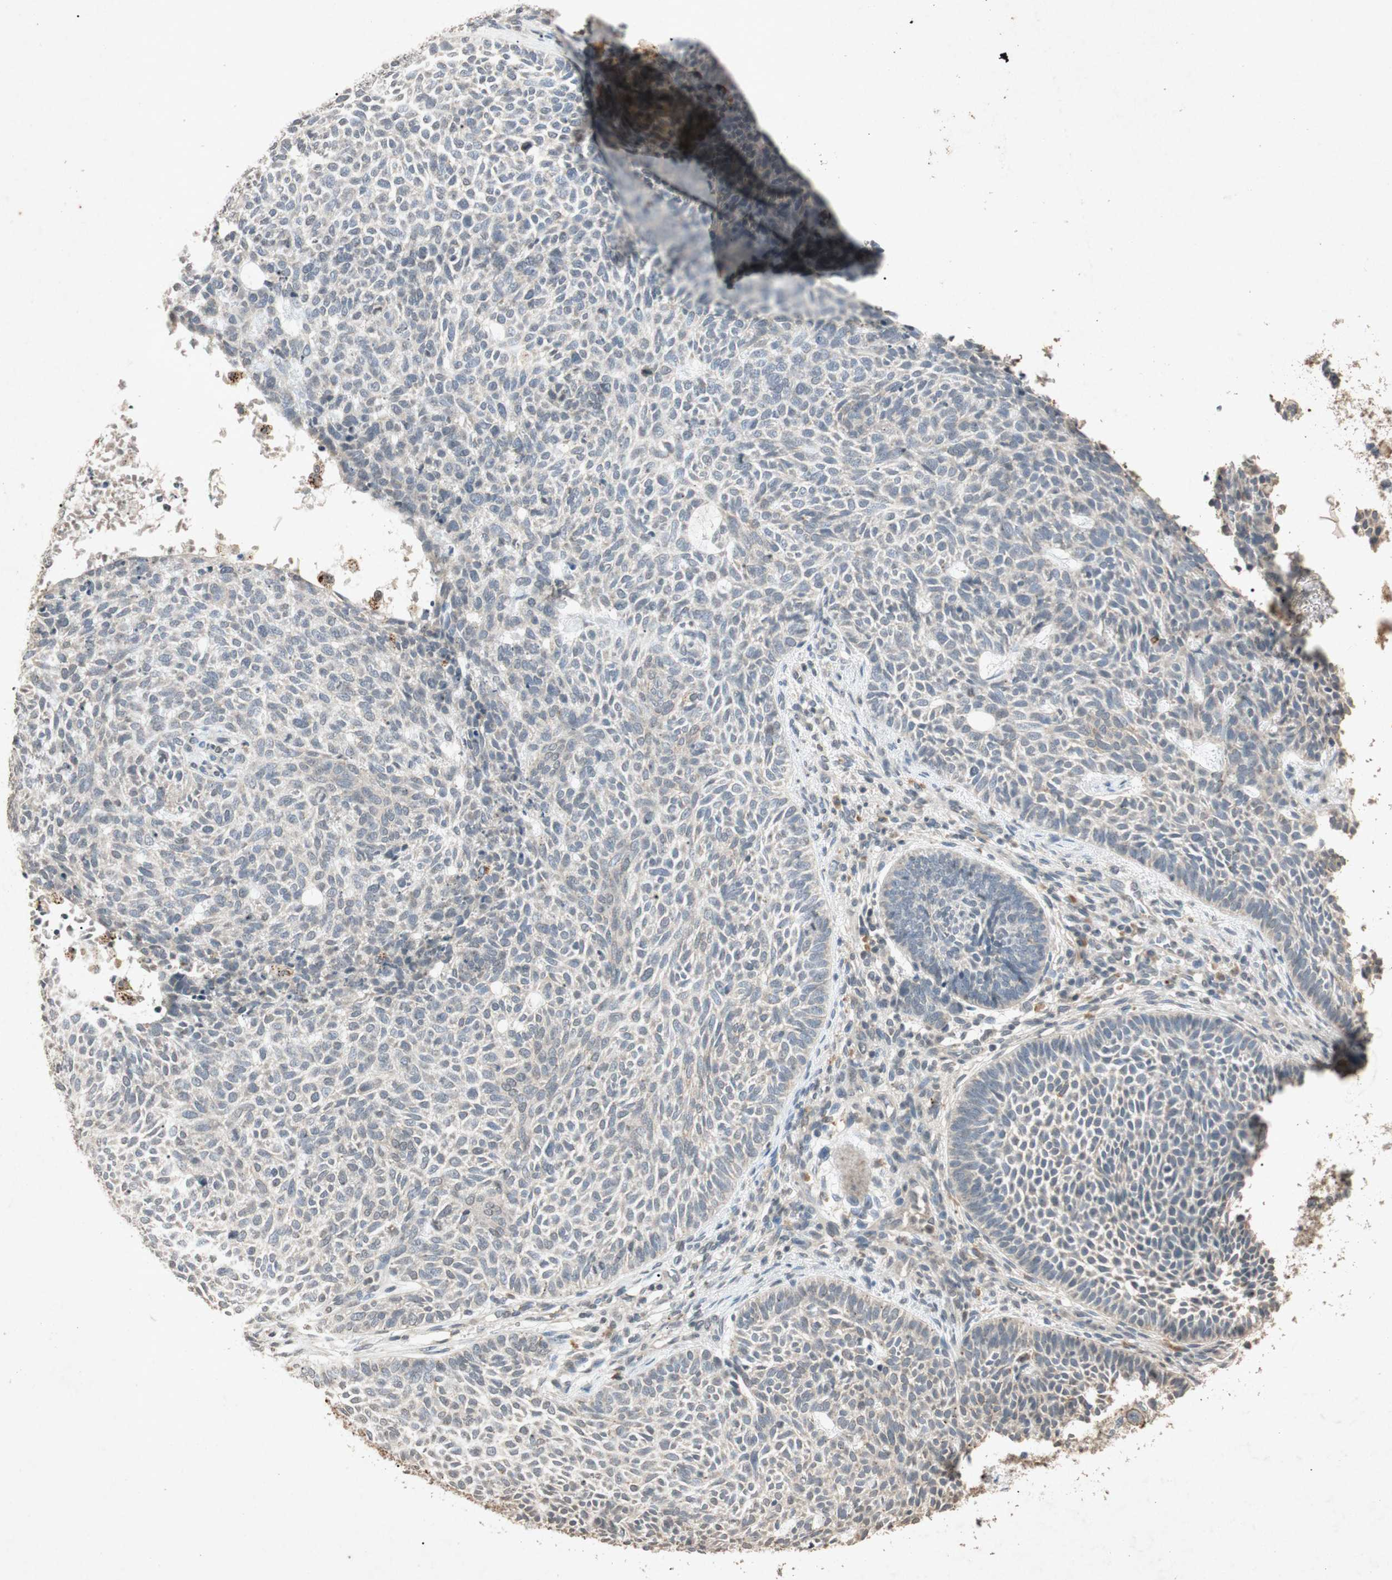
{"staining": {"intensity": "negative", "quantity": "none", "location": "none"}, "tissue": "skin cancer", "cell_type": "Tumor cells", "image_type": "cancer", "snomed": [{"axis": "morphology", "description": "Basal cell carcinoma"}, {"axis": "topography", "description": "Skin"}], "caption": "DAB immunohistochemical staining of human skin cancer (basal cell carcinoma) shows no significant expression in tumor cells. The staining was performed using DAB to visualize the protein expression in brown, while the nuclei were stained in blue with hematoxylin (Magnification: 20x).", "gene": "MSRB1", "patient": {"sex": "male", "age": 87}}